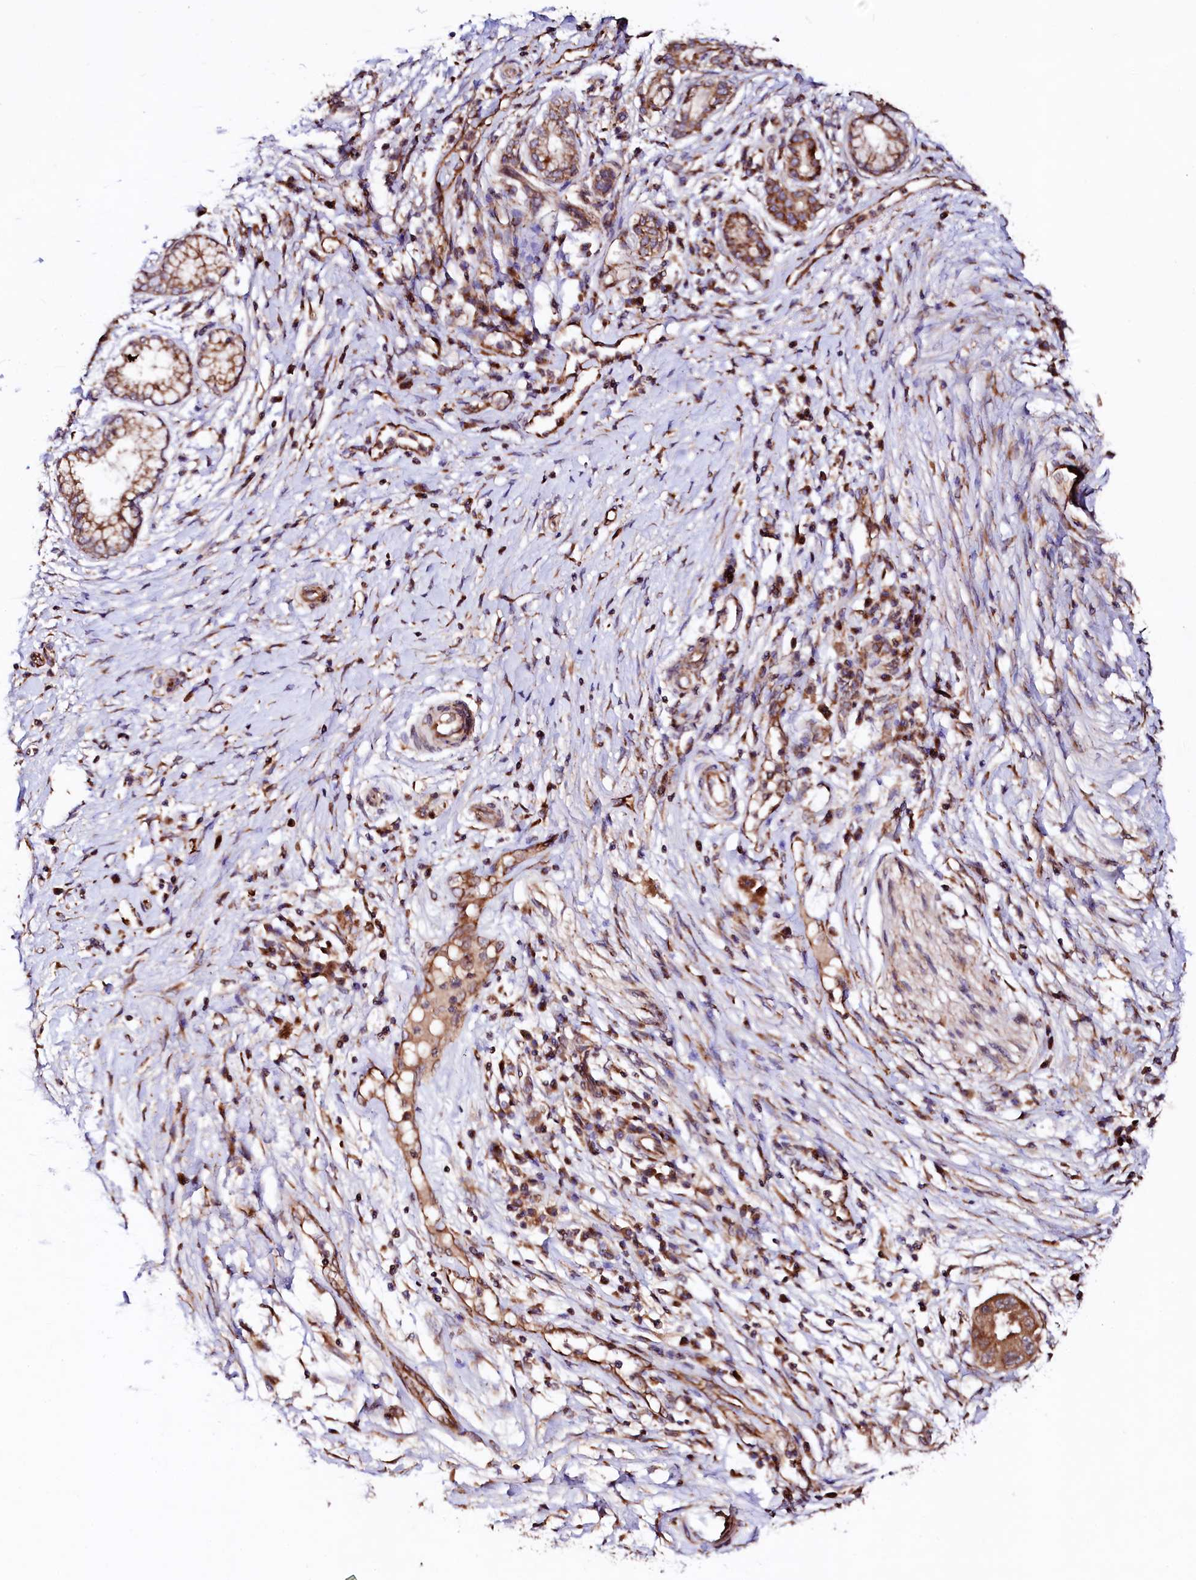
{"staining": {"intensity": "moderate", "quantity": ">75%", "location": "cytoplasmic/membranous"}, "tissue": "pancreatic cancer", "cell_type": "Tumor cells", "image_type": "cancer", "snomed": [{"axis": "morphology", "description": "Adenocarcinoma, NOS"}, {"axis": "topography", "description": "Pancreas"}], "caption": "Brown immunohistochemical staining in pancreatic adenocarcinoma displays moderate cytoplasmic/membranous positivity in approximately >75% of tumor cells.", "gene": "UBE3C", "patient": {"sex": "male", "age": 68}}